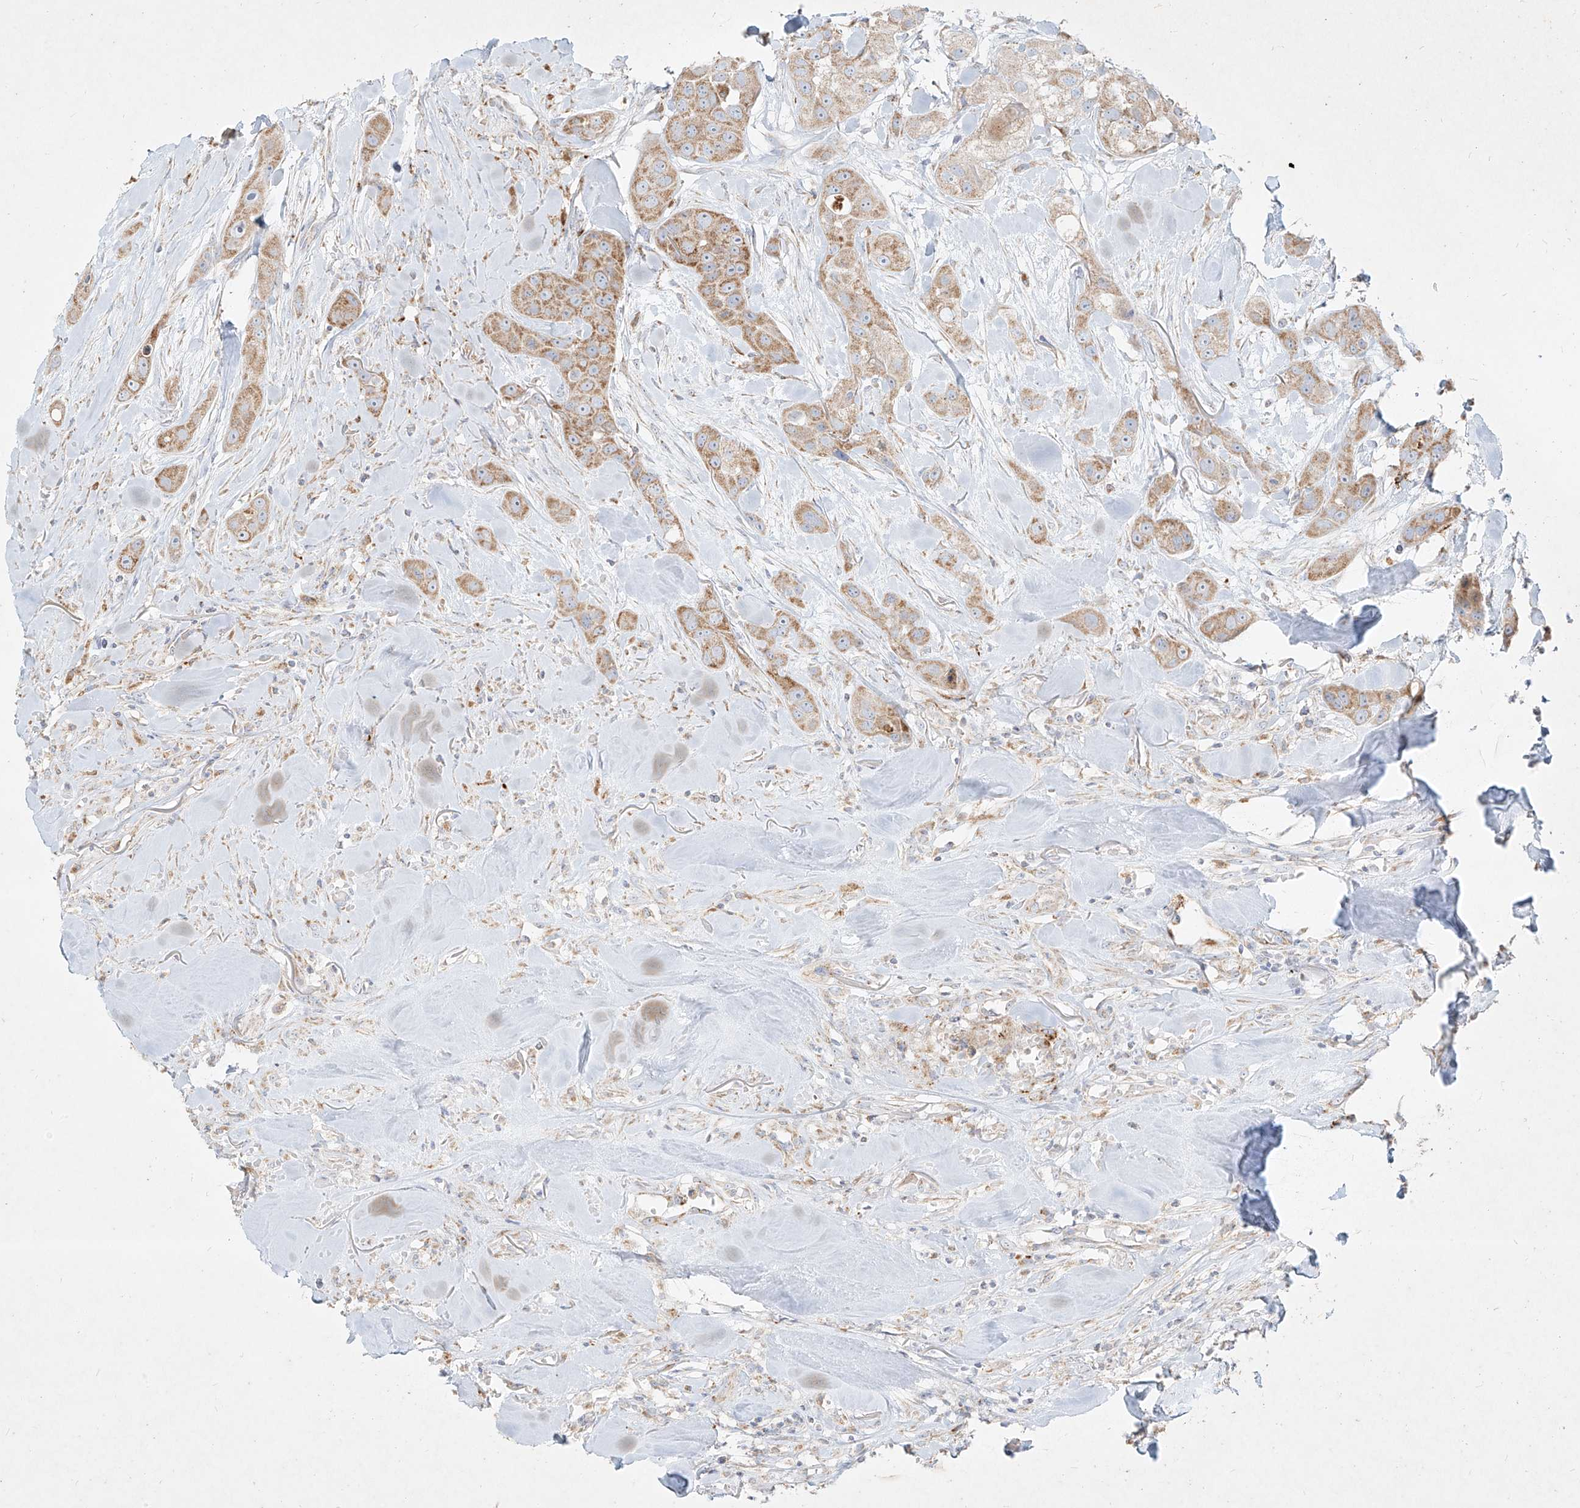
{"staining": {"intensity": "moderate", "quantity": "25%-75%", "location": "cytoplasmic/membranous"}, "tissue": "head and neck cancer", "cell_type": "Tumor cells", "image_type": "cancer", "snomed": [{"axis": "morphology", "description": "Normal tissue, NOS"}, {"axis": "morphology", "description": "Squamous cell carcinoma, NOS"}, {"axis": "topography", "description": "Skeletal muscle"}, {"axis": "topography", "description": "Head-Neck"}], "caption": "DAB immunohistochemical staining of human head and neck cancer shows moderate cytoplasmic/membranous protein expression in approximately 25%-75% of tumor cells.", "gene": "MTX2", "patient": {"sex": "male", "age": 51}}